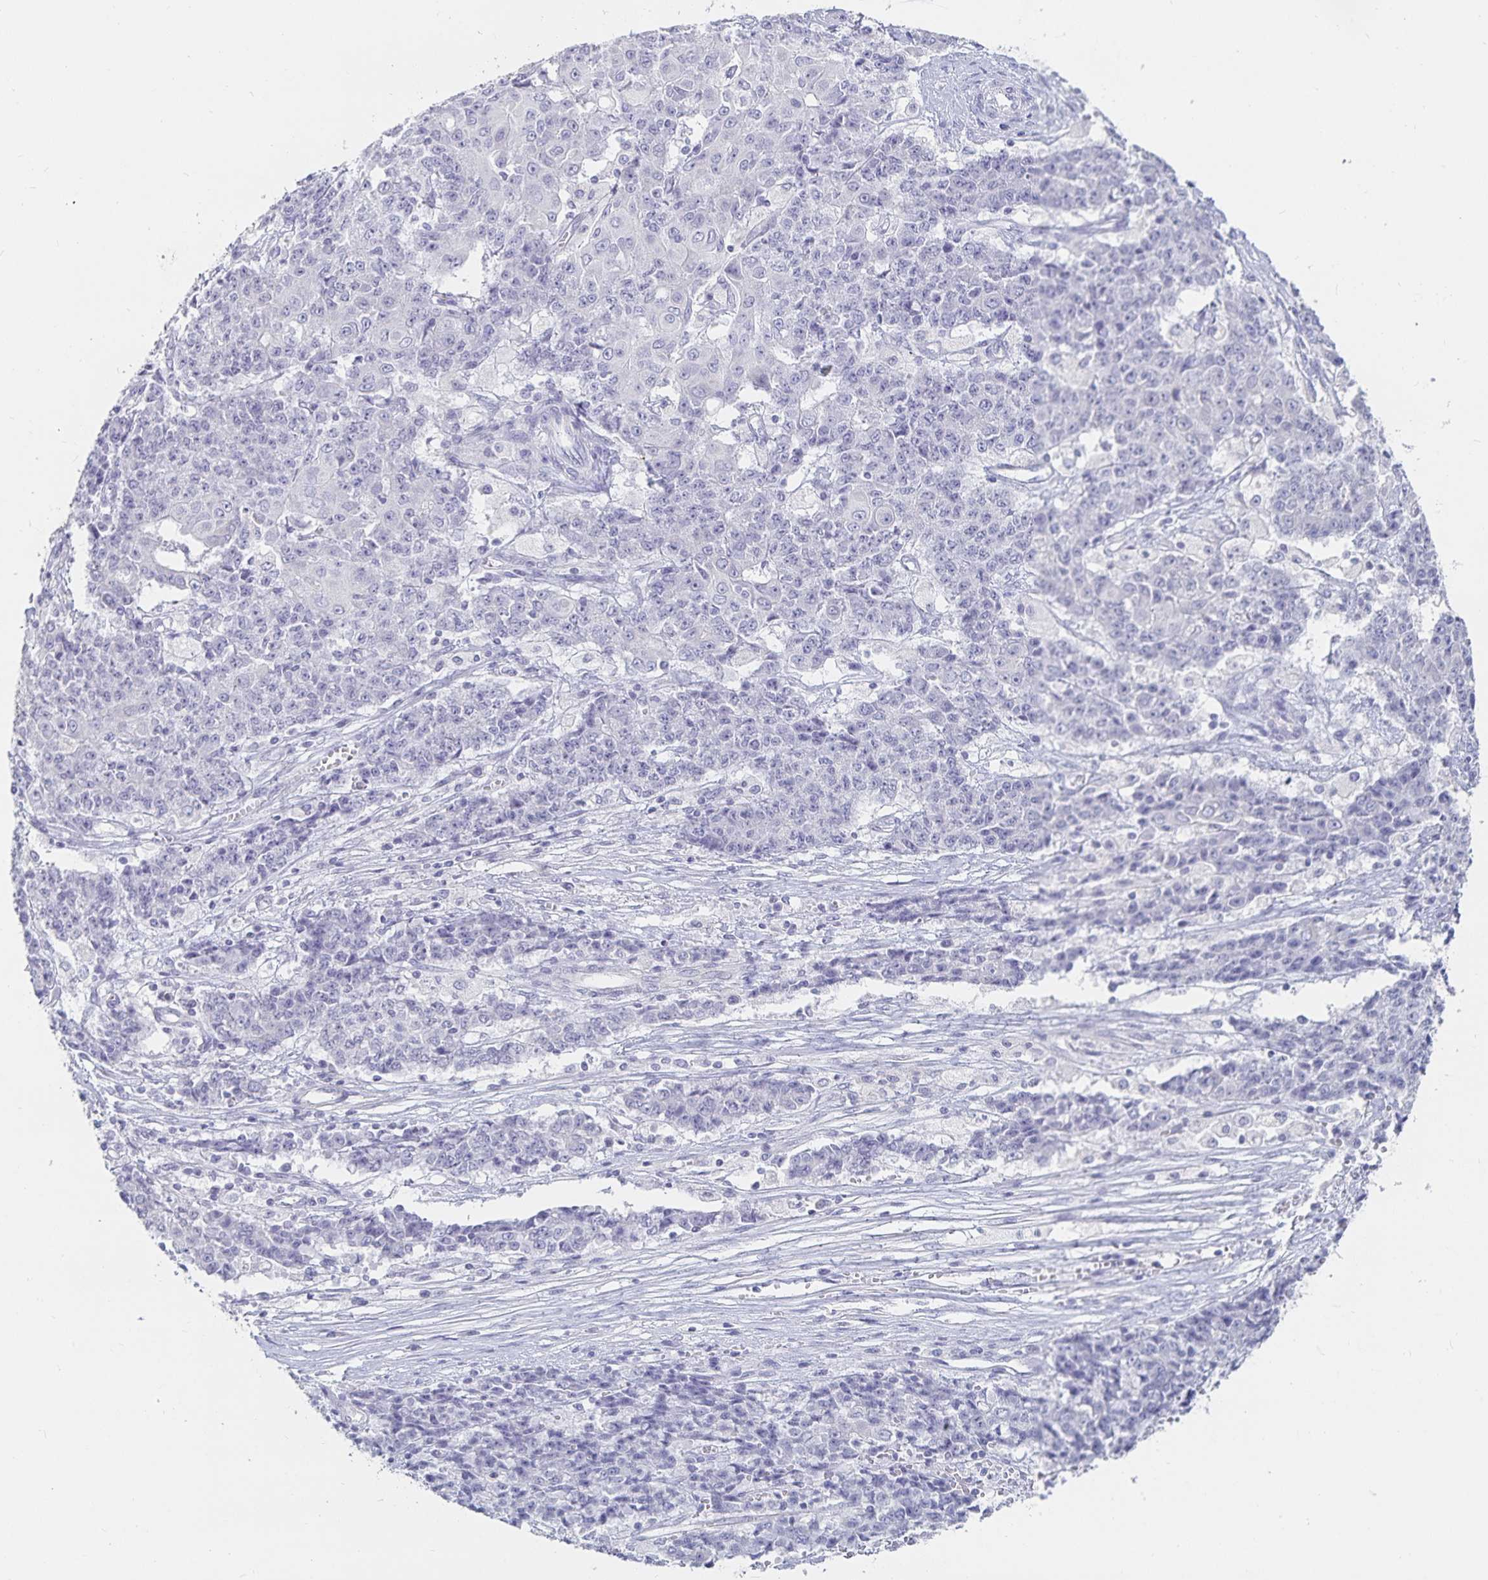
{"staining": {"intensity": "negative", "quantity": "none", "location": "none"}, "tissue": "ovarian cancer", "cell_type": "Tumor cells", "image_type": "cancer", "snomed": [{"axis": "morphology", "description": "Carcinoma, endometroid"}, {"axis": "topography", "description": "Ovary"}], "caption": "Tumor cells are negative for protein expression in human ovarian cancer (endometroid carcinoma). Brightfield microscopy of IHC stained with DAB (brown) and hematoxylin (blue), captured at high magnification.", "gene": "SFTPA1", "patient": {"sex": "female", "age": 42}}